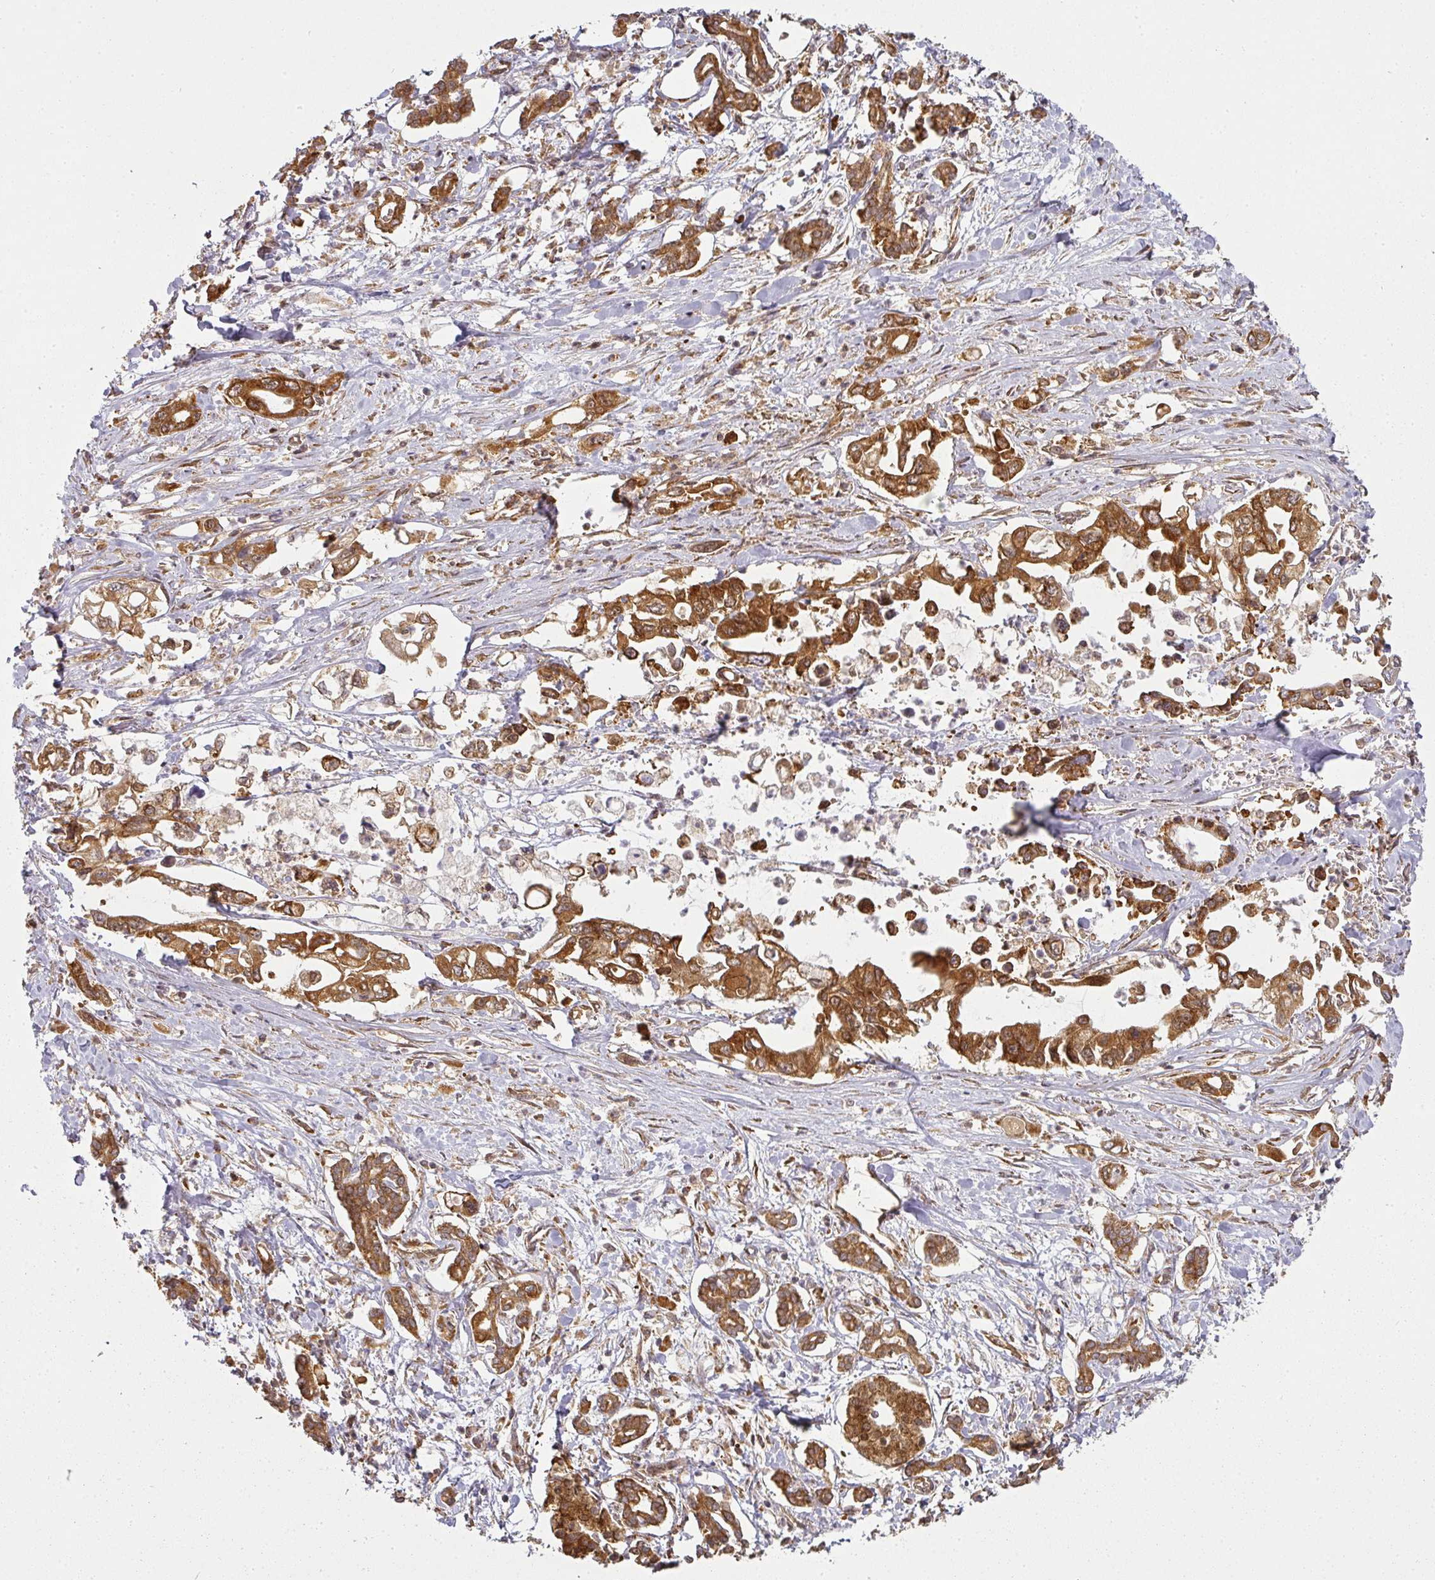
{"staining": {"intensity": "strong", "quantity": ">75%", "location": "cytoplasmic/membranous"}, "tissue": "pancreatic cancer", "cell_type": "Tumor cells", "image_type": "cancer", "snomed": [{"axis": "morphology", "description": "Adenocarcinoma, NOS"}, {"axis": "topography", "description": "Pancreas"}], "caption": "Human pancreatic cancer (adenocarcinoma) stained for a protein (brown) demonstrates strong cytoplasmic/membranous positive positivity in approximately >75% of tumor cells.", "gene": "PPP6R3", "patient": {"sex": "male", "age": 61}}